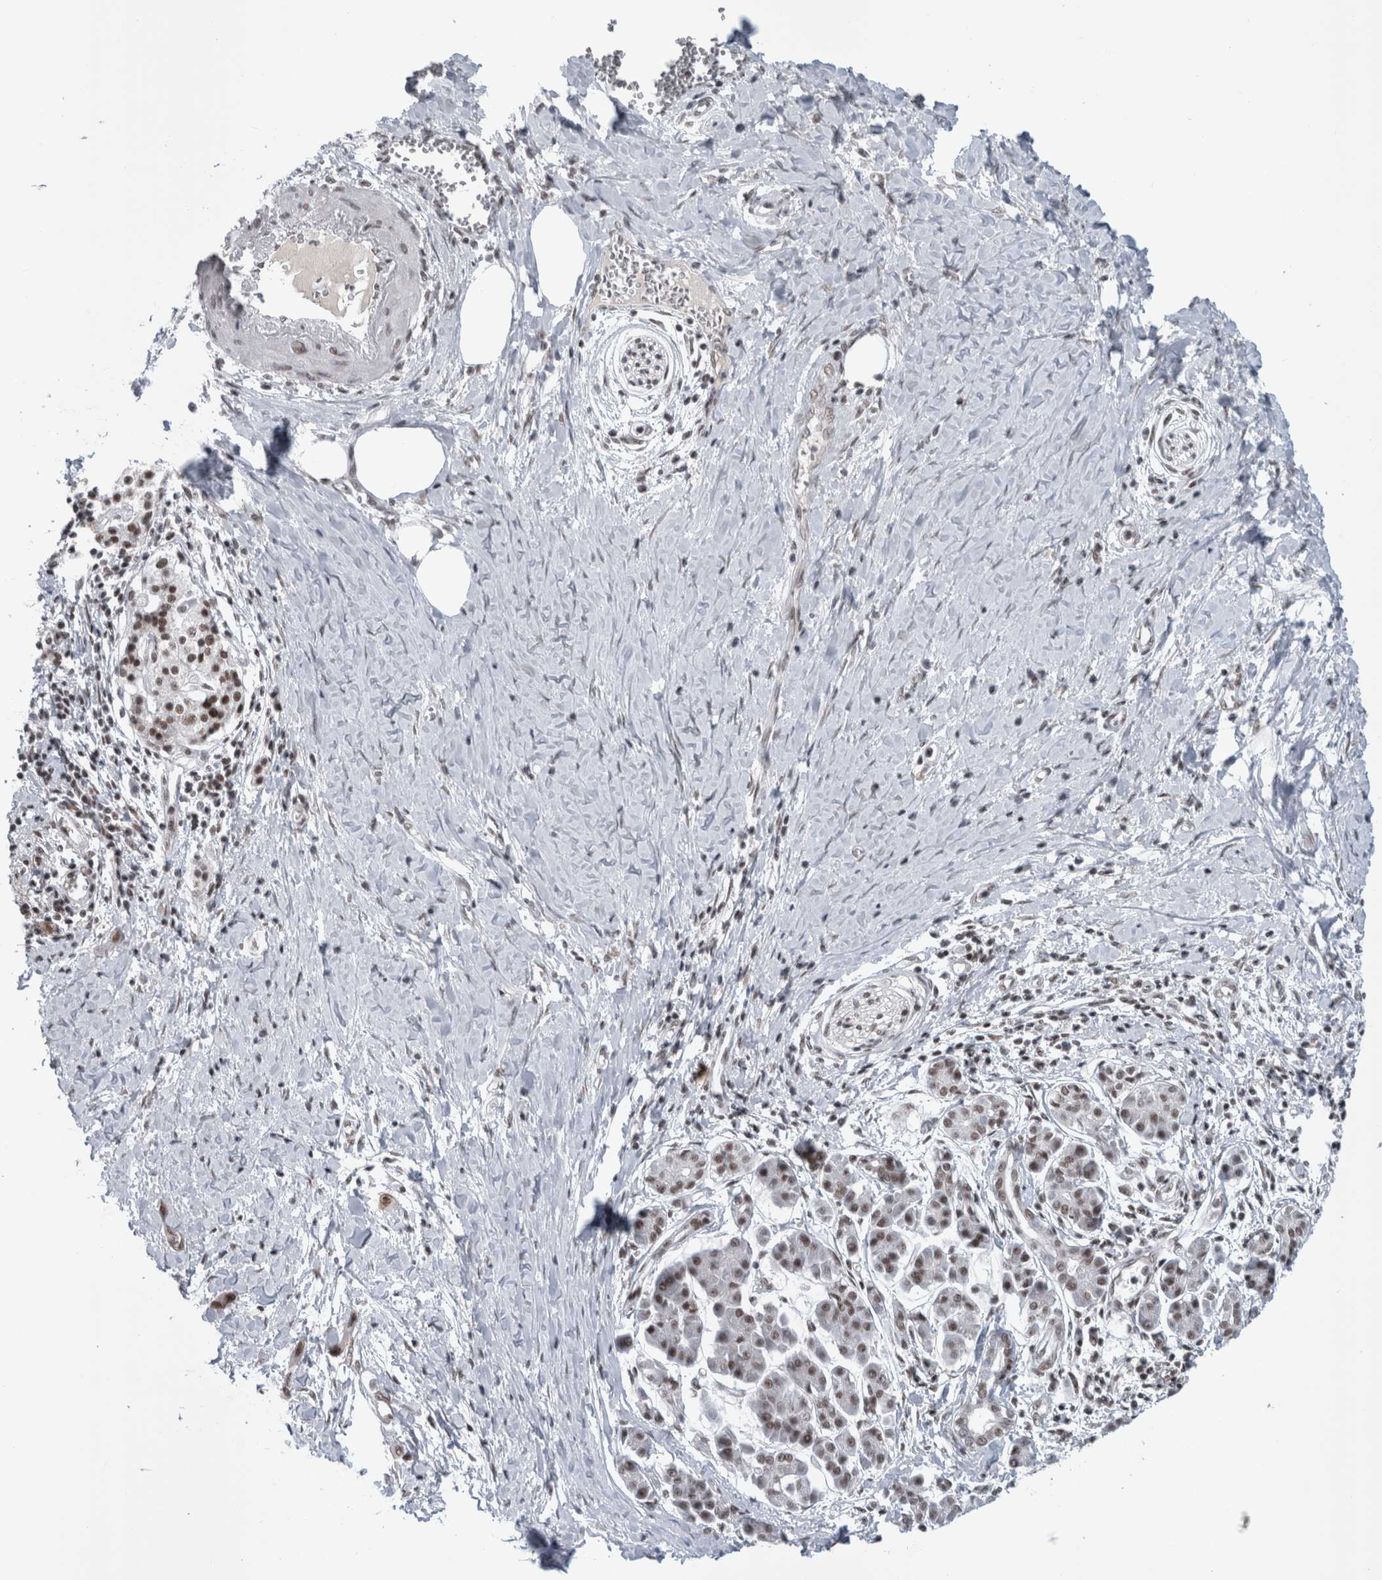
{"staining": {"intensity": "moderate", "quantity": ">75%", "location": "nuclear"}, "tissue": "pancreatic cancer", "cell_type": "Tumor cells", "image_type": "cancer", "snomed": [{"axis": "morphology", "description": "Adenocarcinoma, NOS"}, {"axis": "topography", "description": "Pancreas"}], "caption": "A micrograph of pancreatic adenocarcinoma stained for a protein exhibits moderate nuclear brown staining in tumor cells.", "gene": "ARID4B", "patient": {"sex": "male", "age": 59}}